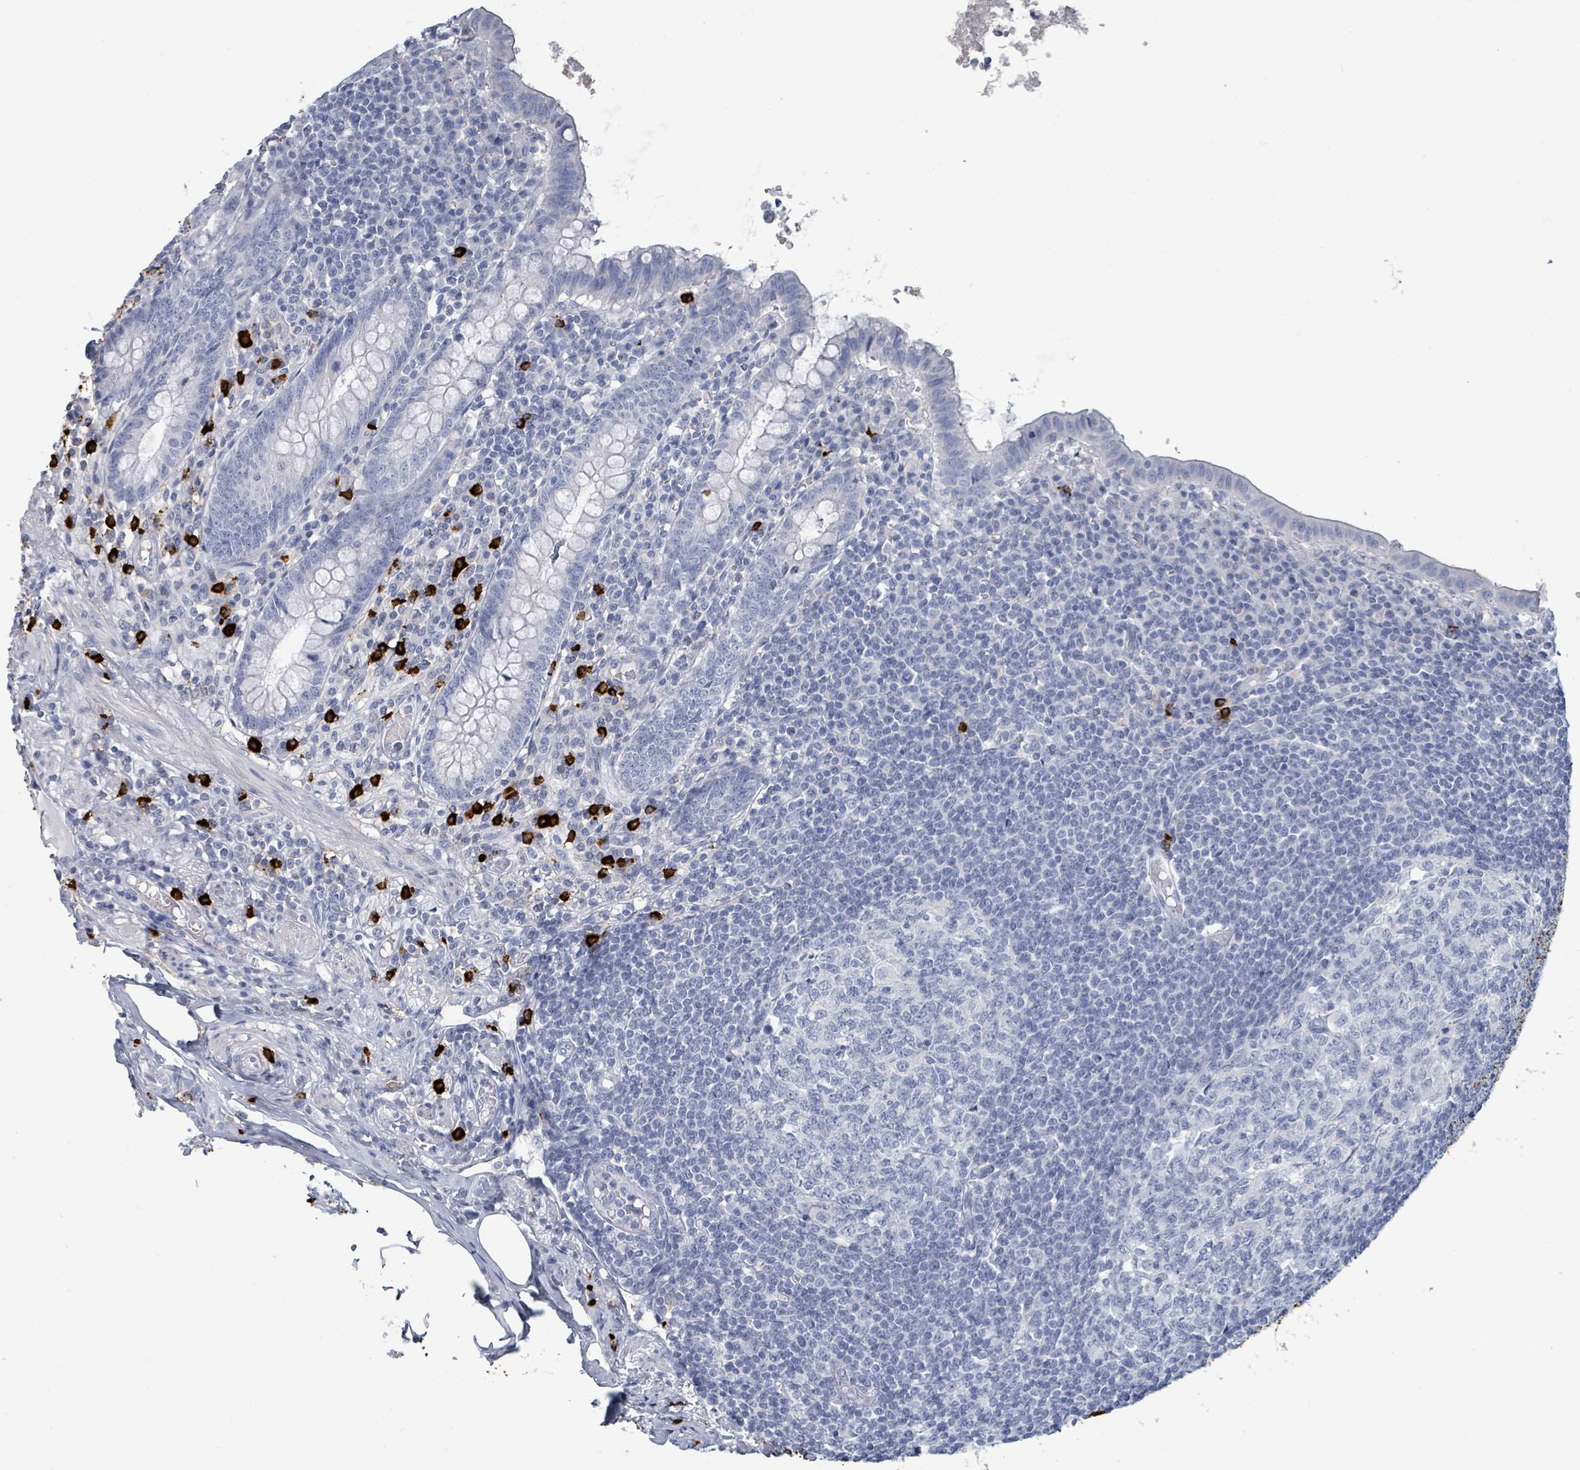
{"staining": {"intensity": "negative", "quantity": "none", "location": "none"}, "tissue": "appendix", "cell_type": "Glandular cells", "image_type": "normal", "snomed": [{"axis": "morphology", "description": "Normal tissue, NOS"}, {"axis": "topography", "description": "Appendix"}], "caption": "Human appendix stained for a protein using IHC shows no expression in glandular cells.", "gene": "VPS13D", "patient": {"sex": "male", "age": 83}}